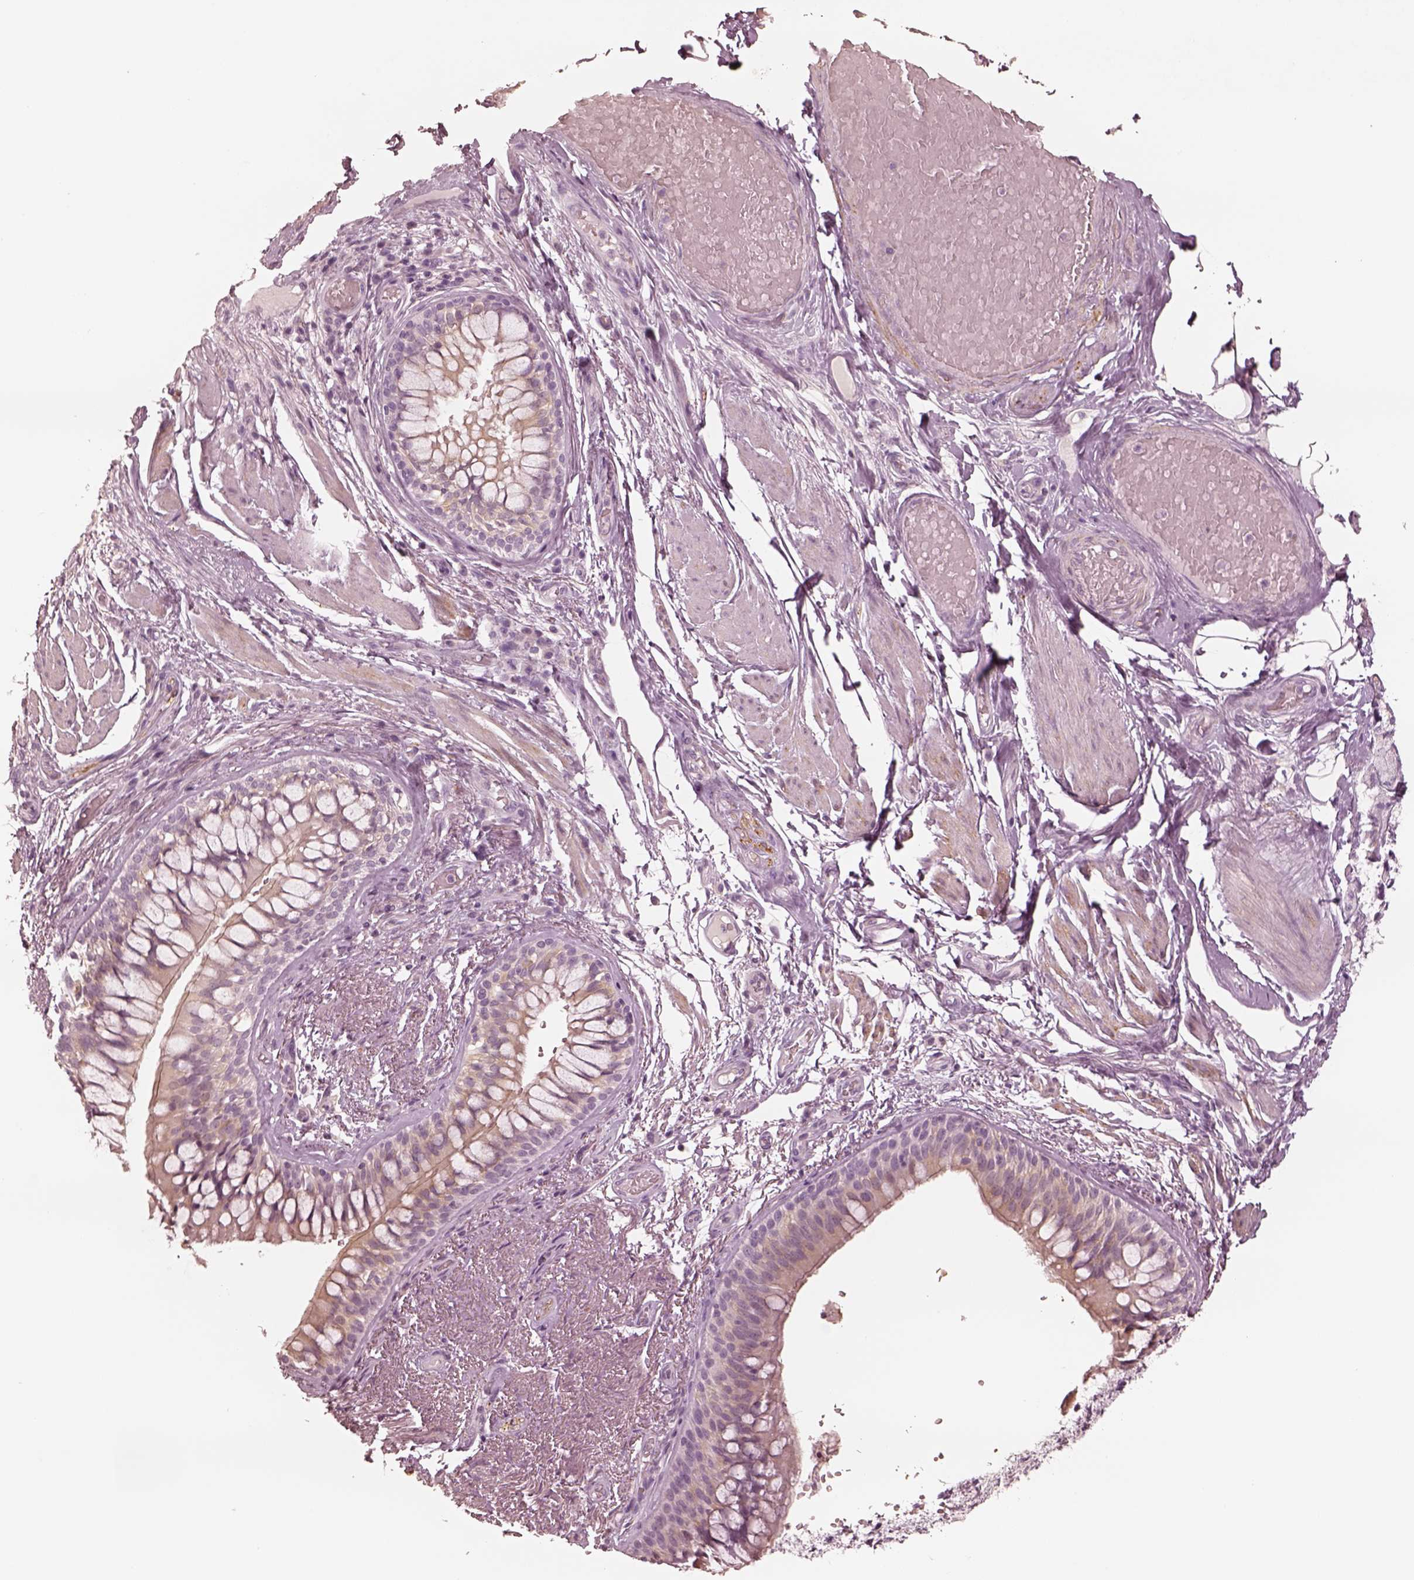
{"staining": {"intensity": "negative", "quantity": "none", "location": "none"}, "tissue": "adipose tissue", "cell_type": "Adipocytes", "image_type": "normal", "snomed": [{"axis": "morphology", "description": "Normal tissue, NOS"}, {"axis": "topography", "description": "Cartilage tissue"}, {"axis": "topography", "description": "Bronchus"}], "caption": "Immunohistochemistry (IHC) of normal adipose tissue shows no expression in adipocytes.", "gene": "DNAAF9", "patient": {"sex": "male", "age": 64}}